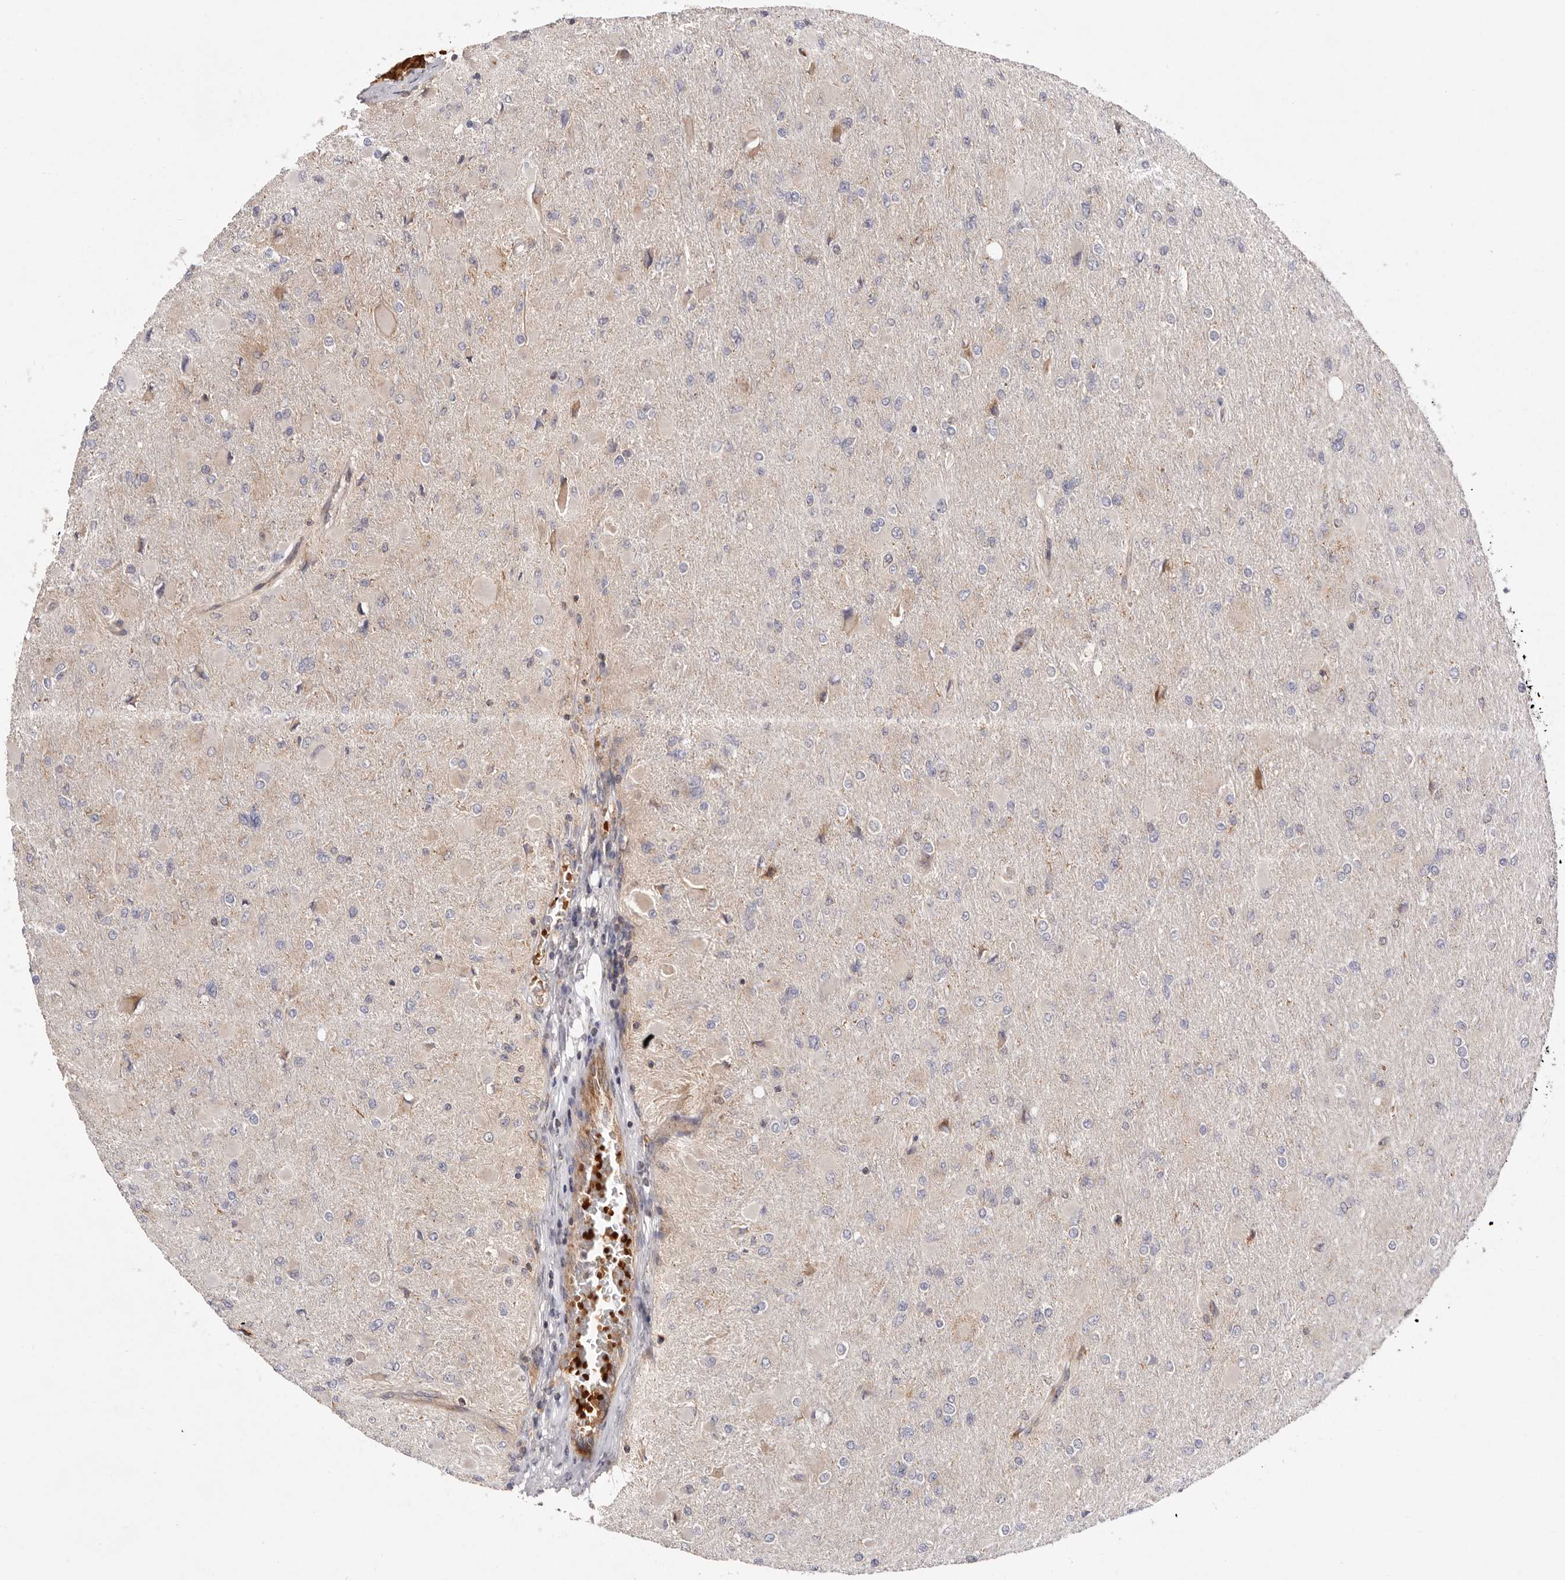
{"staining": {"intensity": "negative", "quantity": "none", "location": "none"}, "tissue": "glioma", "cell_type": "Tumor cells", "image_type": "cancer", "snomed": [{"axis": "morphology", "description": "Glioma, malignant, High grade"}, {"axis": "topography", "description": "Cerebral cortex"}], "caption": "Immunohistochemical staining of malignant high-grade glioma reveals no significant positivity in tumor cells.", "gene": "RNF213", "patient": {"sex": "female", "age": 36}}